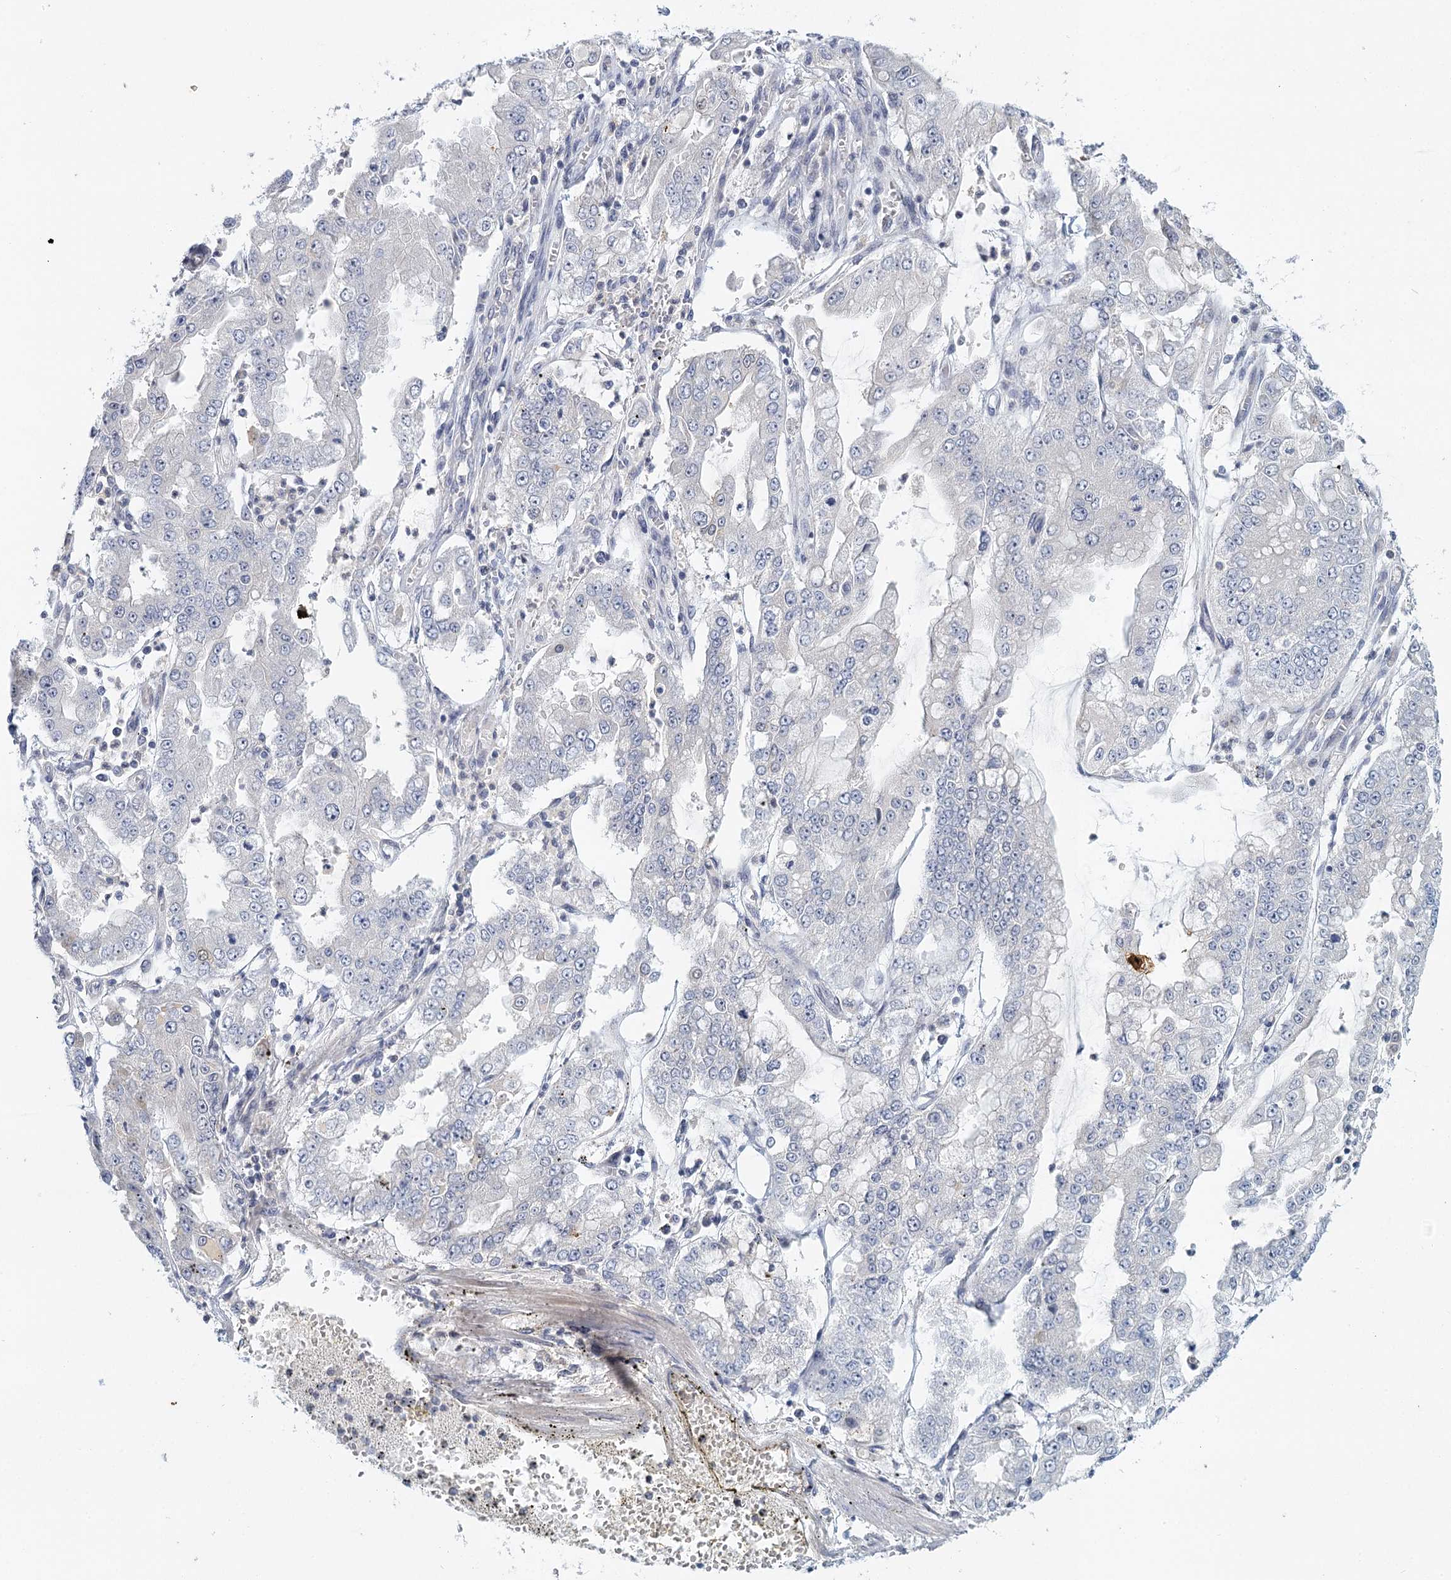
{"staining": {"intensity": "negative", "quantity": "none", "location": "none"}, "tissue": "stomach cancer", "cell_type": "Tumor cells", "image_type": "cancer", "snomed": [{"axis": "morphology", "description": "Adenocarcinoma, NOS"}, {"axis": "topography", "description": "Stomach"}], "caption": "There is no significant expression in tumor cells of stomach cancer.", "gene": "MYO7B", "patient": {"sex": "male", "age": 76}}